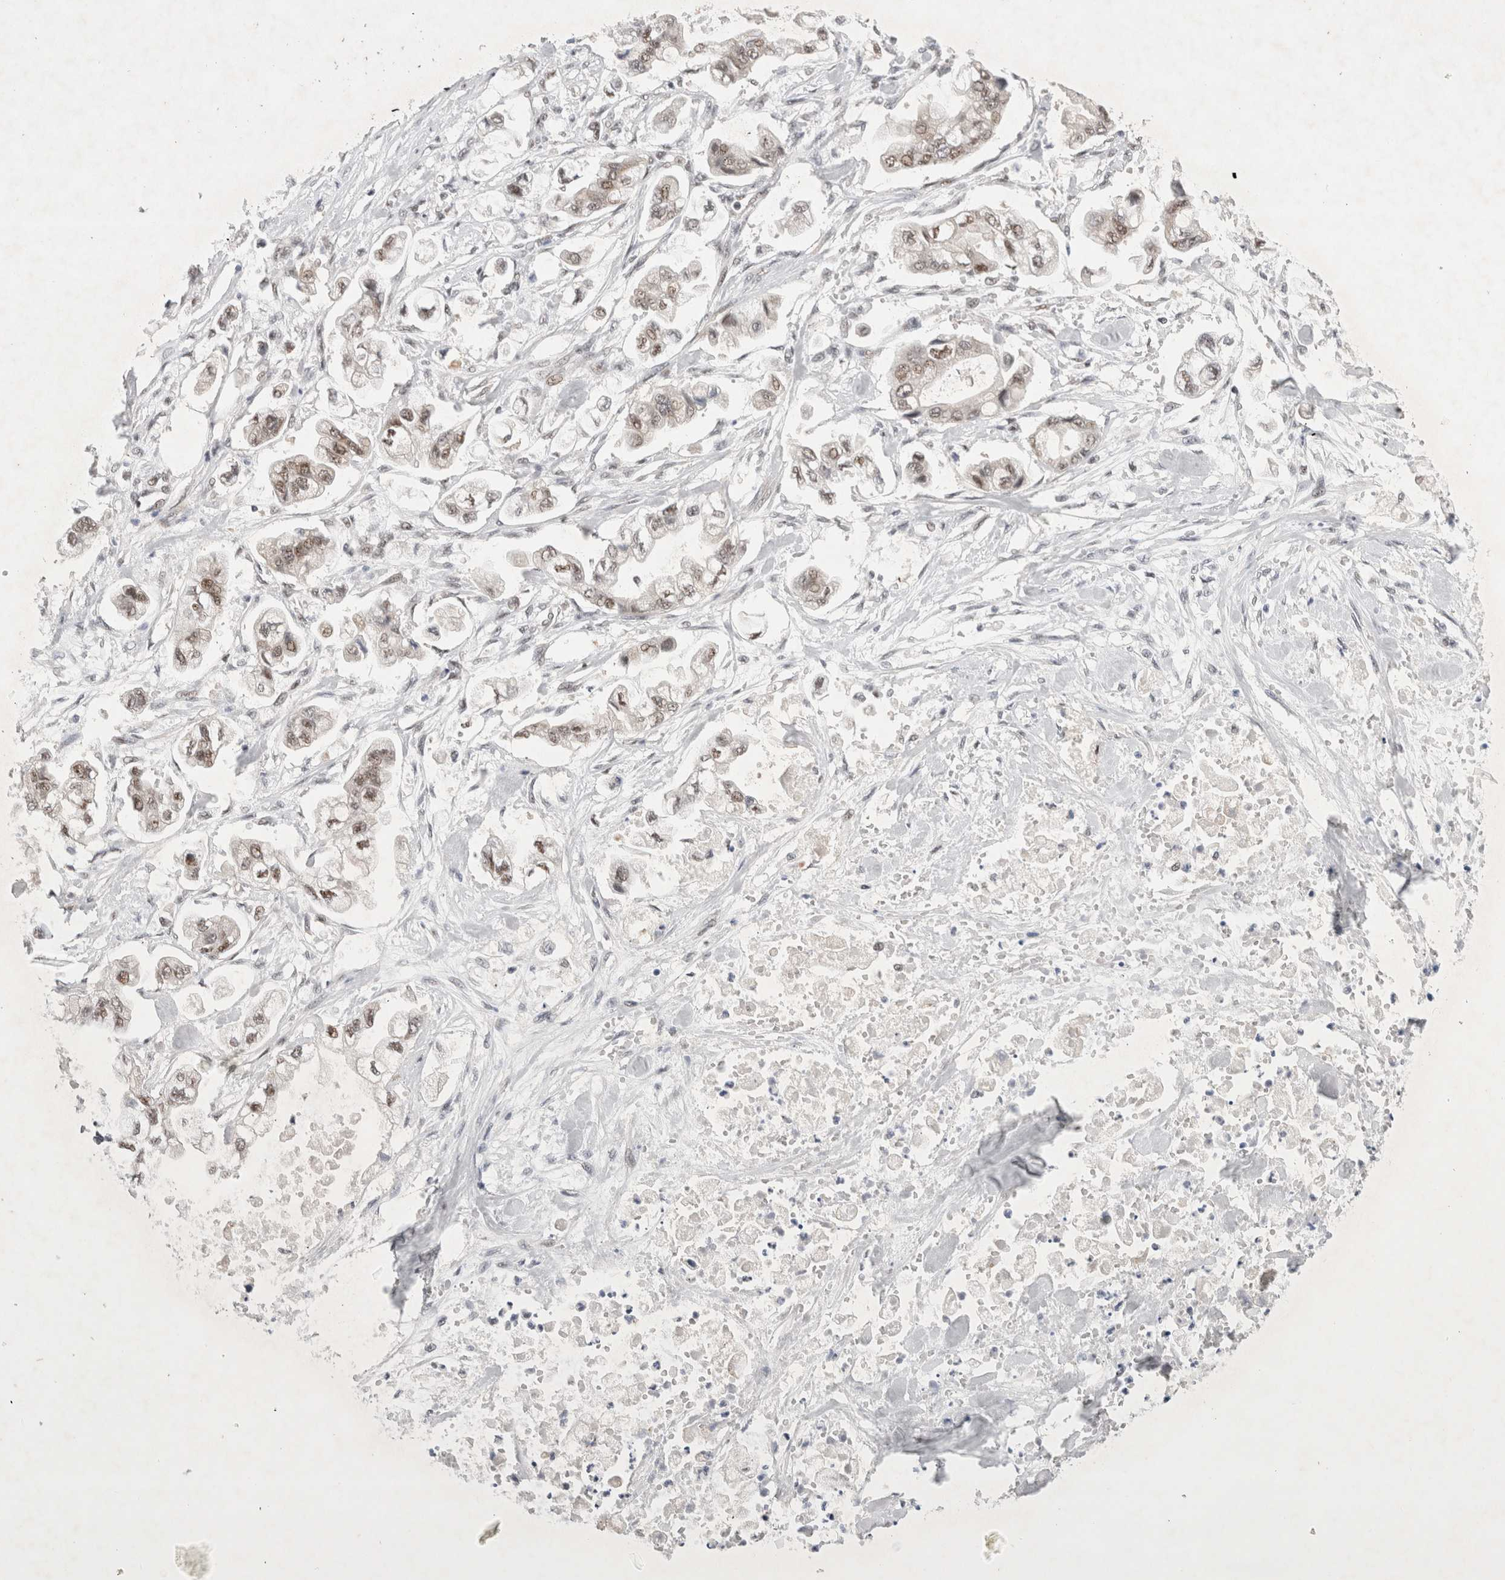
{"staining": {"intensity": "moderate", "quantity": ">75%", "location": "nuclear"}, "tissue": "stomach cancer", "cell_type": "Tumor cells", "image_type": "cancer", "snomed": [{"axis": "morphology", "description": "Normal tissue, NOS"}, {"axis": "morphology", "description": "Adenocarcinoma, NOS"}, {"axis": "topography", "description": "Stomach"}], "caption": "Human stomach cancer stained for a protein (brown) displays moderate nuclear positive staining in approximately >75% of tumor cells.", "gene": "WIPF2", "patient": {"sex": "male", "age": 62}}